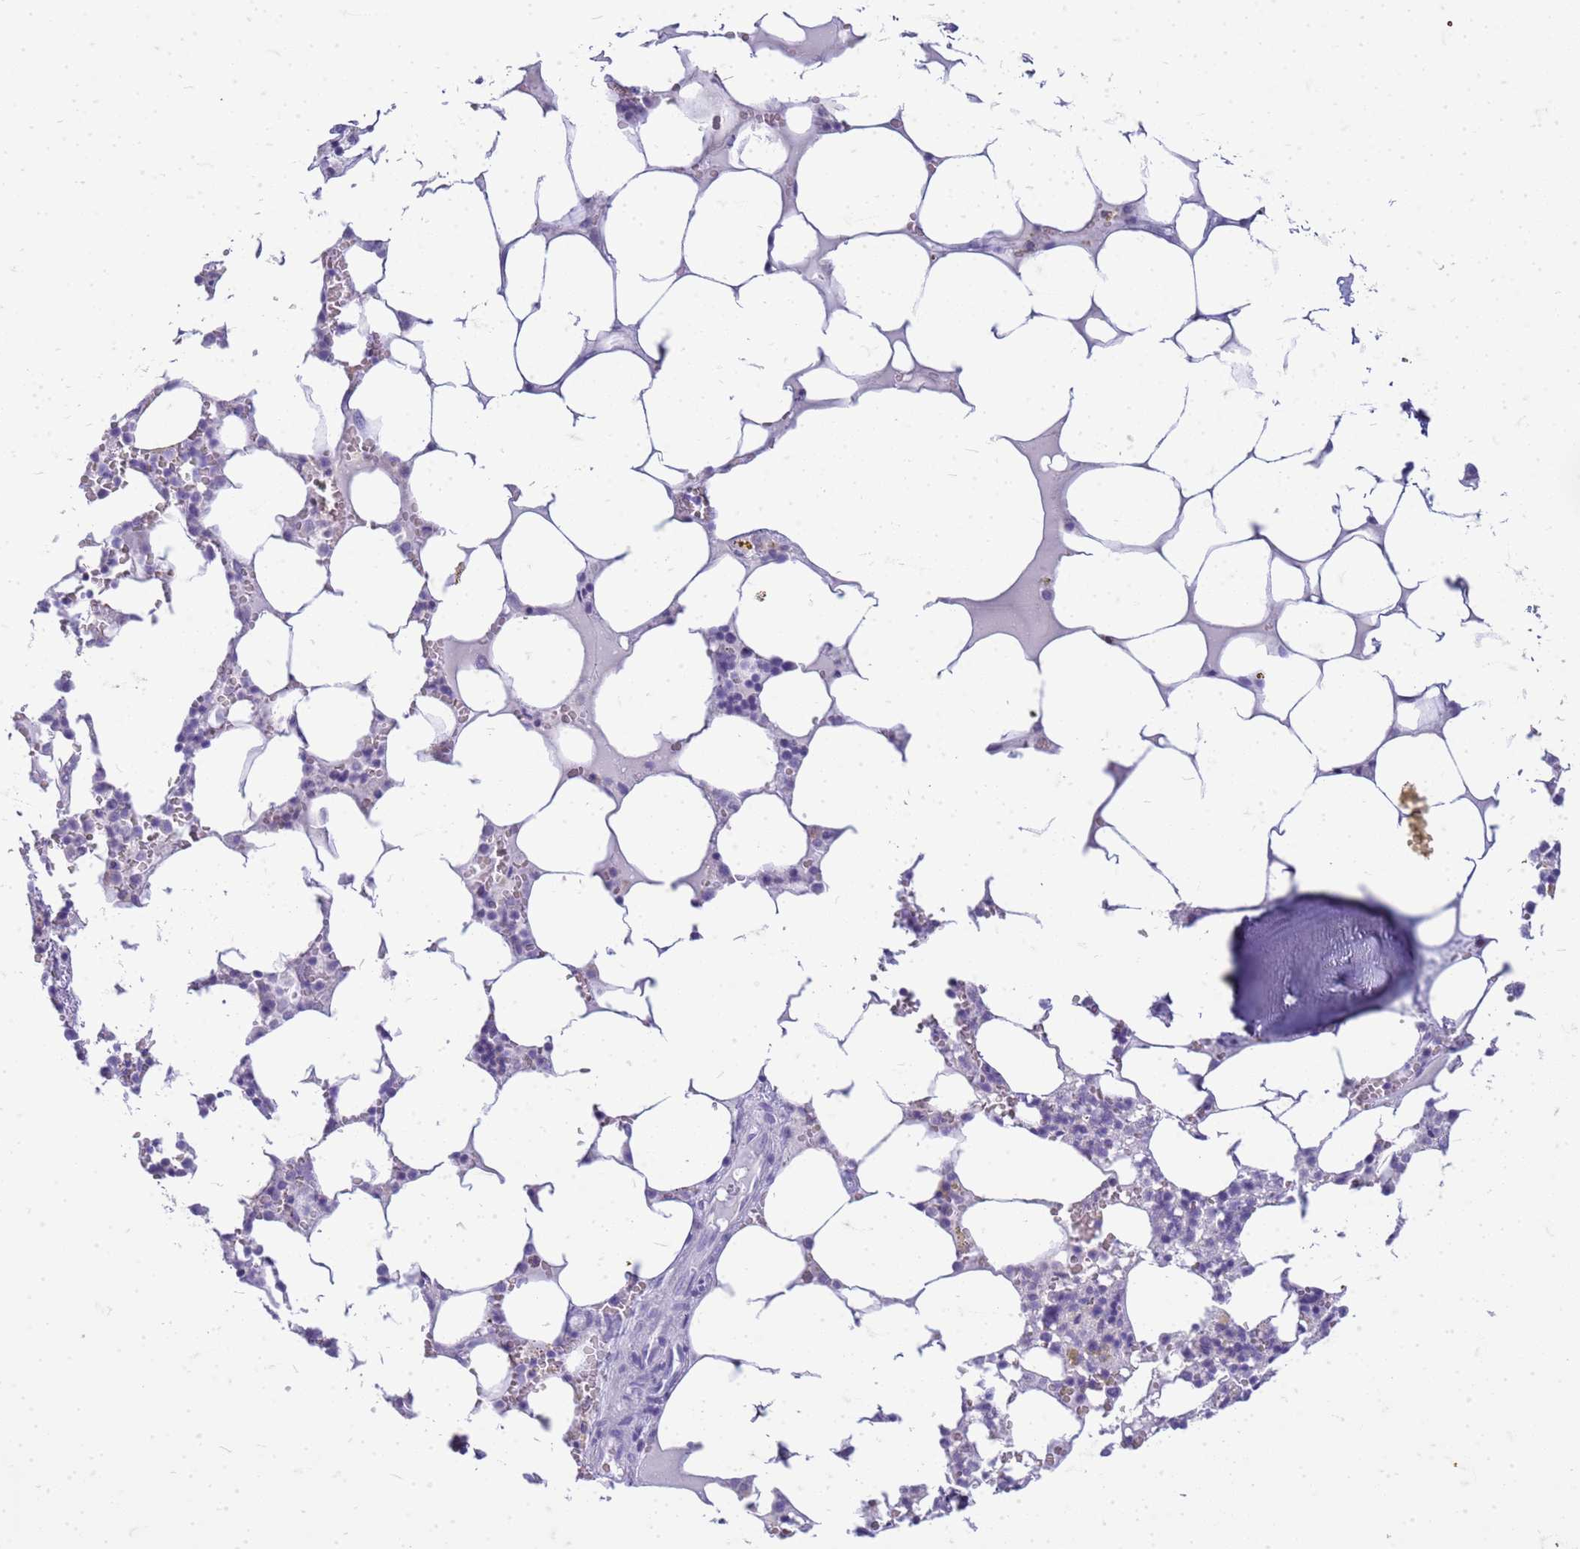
{"staining": {"intensity": "negative", "quantity": "none", "location": "none"}, "tissue": "bone marrow", "cell_type": "Hematopoietic cells", "image_type": "normal", "snomed": [{"axis": "morphology", "description": "Normal tissue, NOS"}, {"axis": "topography", "description": "Bone marrow"}], "caption": "Photomicrograph shows no significant protein staining in hematopoietic cells of benign bone marrow. (Brightfield microscopy of DAB (3,3'-diaminobenzidine) immunohistochemistry (IHC) at high magnification).", "gene": "CFAP100", "patient": {"sex": "male", "age": 64}}